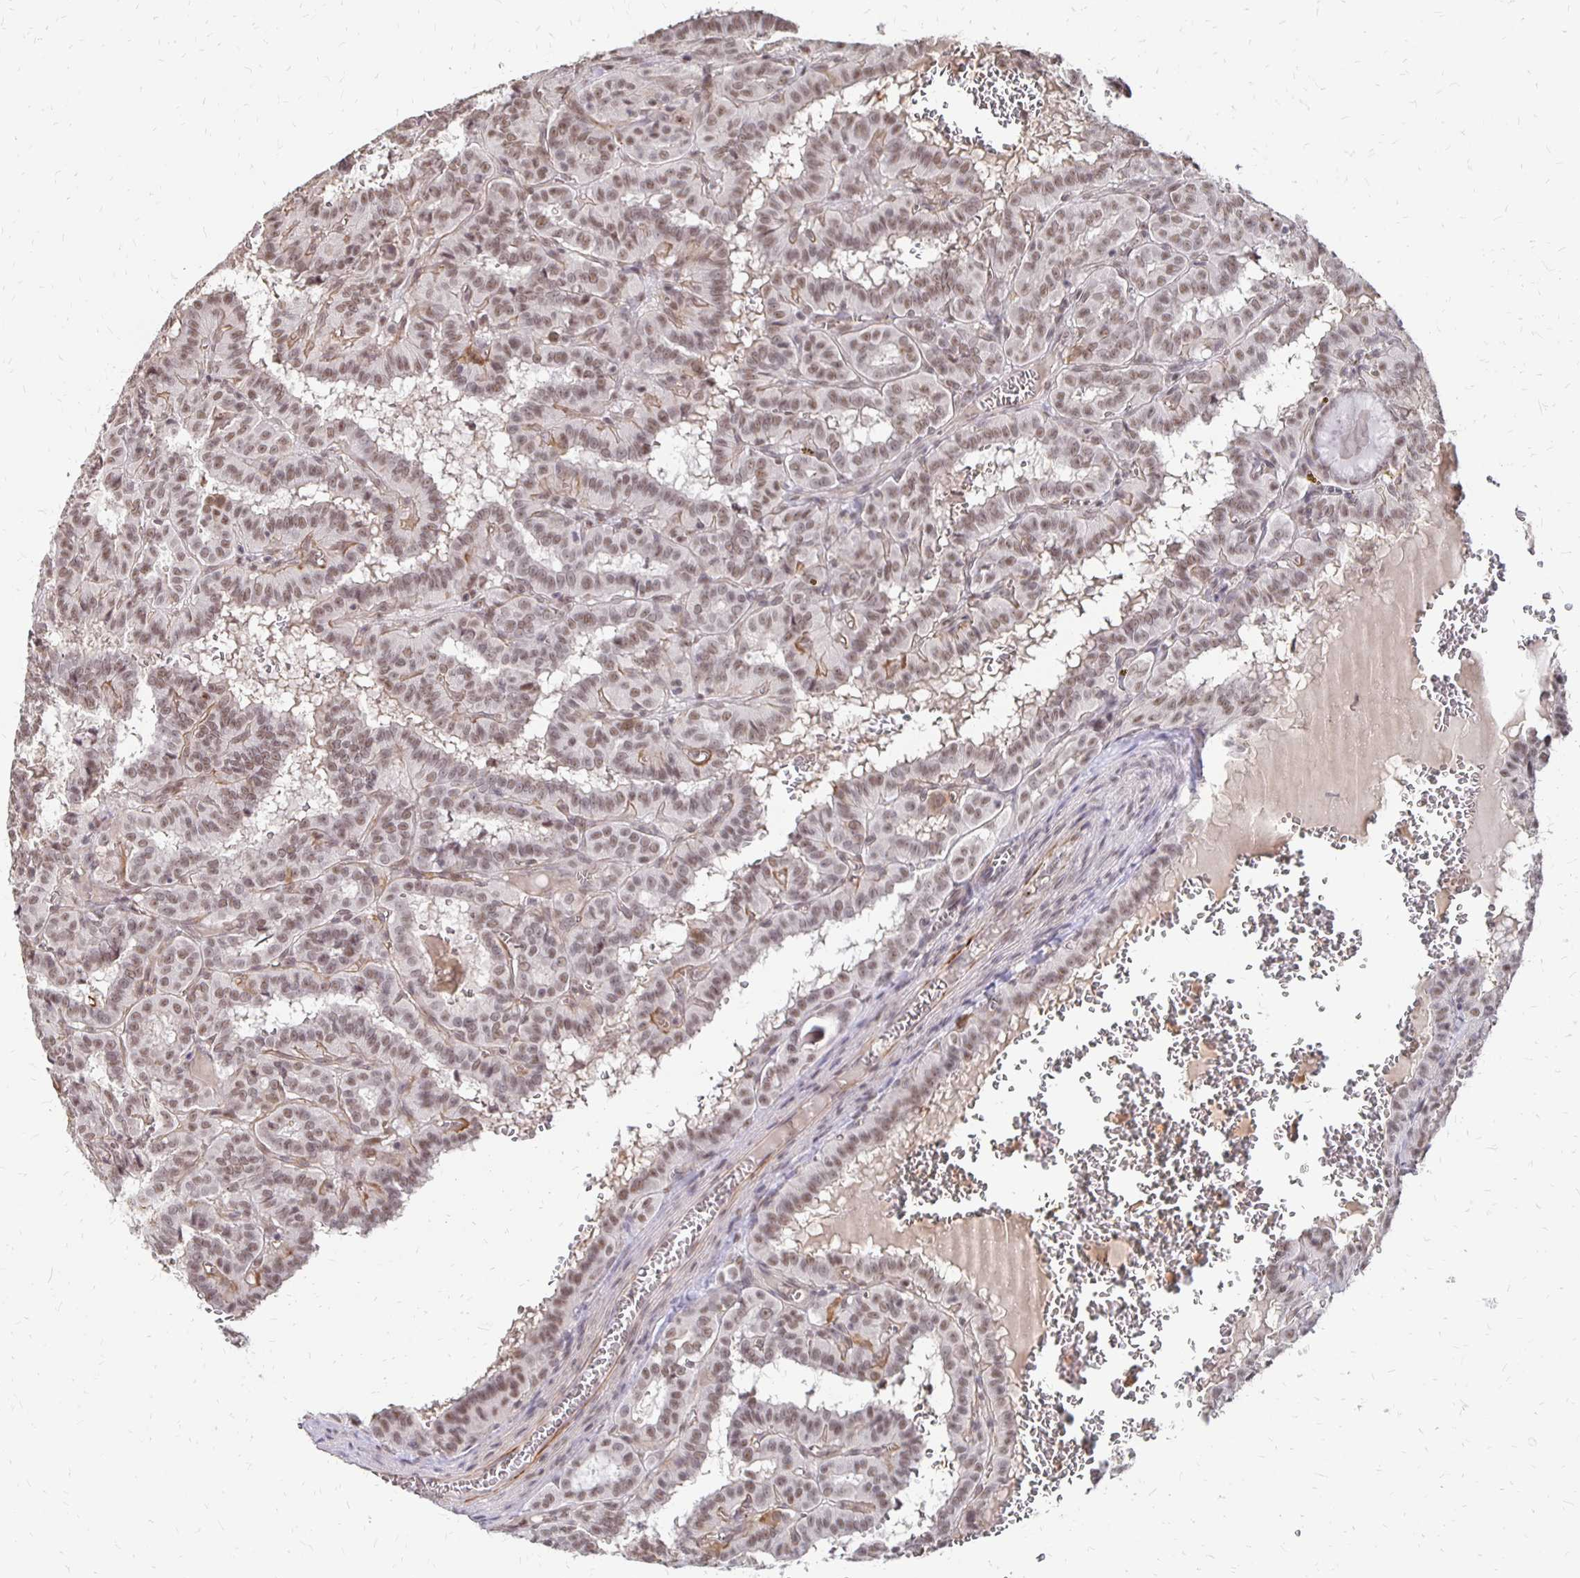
{"staining": {"intensity": "weak", "quantity": ">75%", "location": "nuclear"}, "tissue": "thyroid cancer", "cell_type": "Tumor cells", "image_type": "cancer", "snomed": [{"axis": "morphology", "description": "Papillary adenocarcinoma, NOS"}, {"axis": "topography", "description": "Thyroid gland"}], "caption": "Immunohistochemical staining of thyroid papillary adenocarcinoma reveals low levels of weak nuclear protein expression in about >75% of tumor cells.", "gene": "CLASRP", "patient": {"sex": "female", "age": 21}}